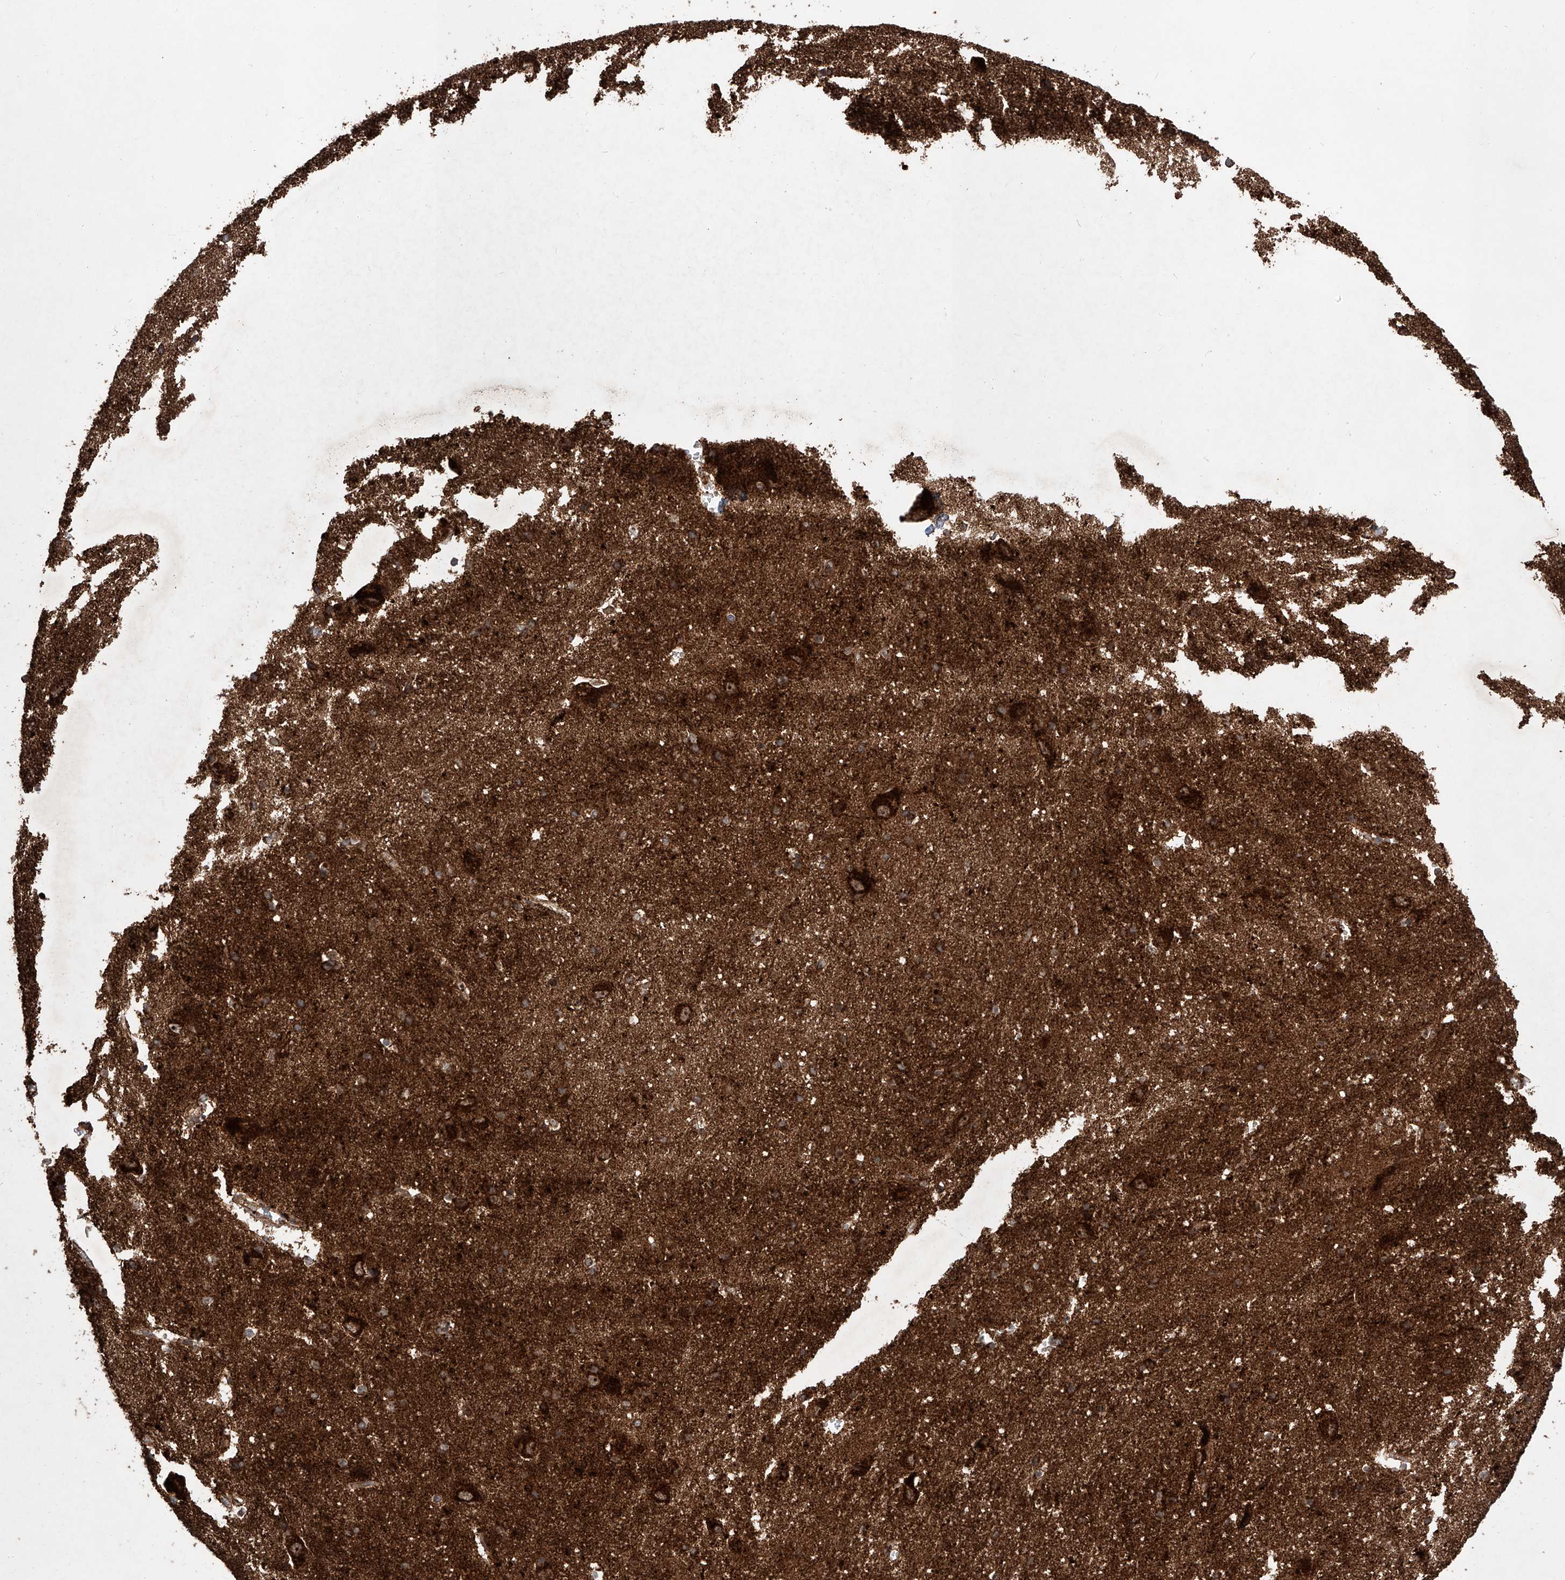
{"staining": {"intensity": "moderate", "quantity": ">75%", "location": "cytoplasmic/membranous"}, "tissue": "caudate", "cell_type": "Glial cells", "image_type": "normal", "snomed": [{"axis": "morphology", "description": "Normal tissue, NOS"}, {"axis": "topography", "description": "Lateral ventricle wall"}], "caption": "Immunohistochemistry of normal human caudate shows medium levels of moderate cytoplasmic/membranous expression in about >75% of glial cells.", "gene": "PISD", "patient": {"sex": "male", "age": 37}}